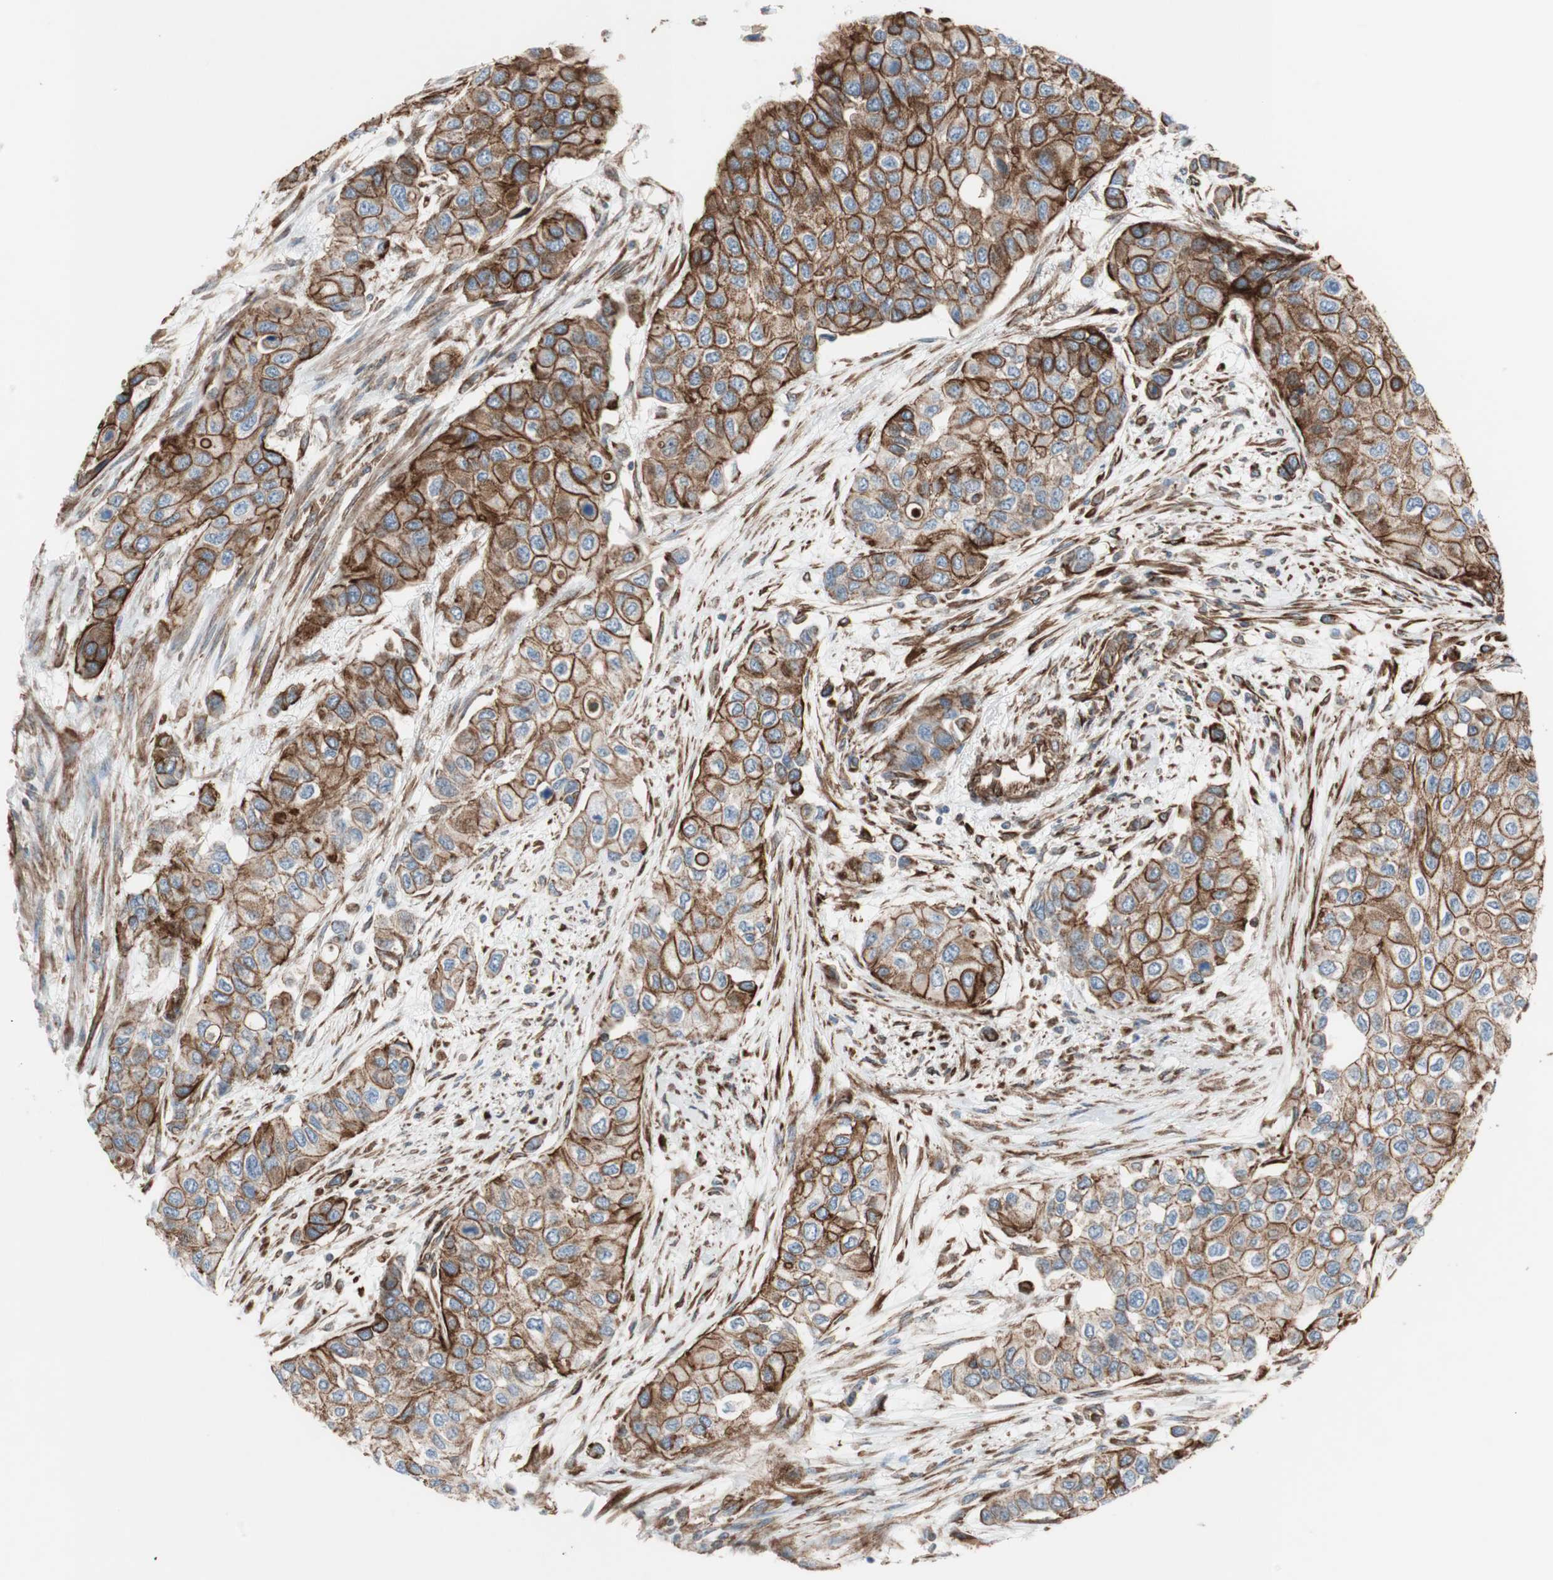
{"staining": {"intensity": "strong", "quantity": ">75%", "location": "cytoplasmic/membranous"}, "tissue": "urothelial cancer", "cell_type": "Tumor cells", "image_type": "cancer", "snomed": [{"axis": "morphology", "description": "Urothelial carcinoma, High grade"}, {"axis": "topography", "description": "Urinary bladder"}], "caption": "Strong cytoplasmic/membranous positivity for a protein is present in about >75% of tumor cells of urothelial cancer using immunohistochemistry (IHC).", "gene": "TCTA", "patient": {"sex": "female", "age": 56}}